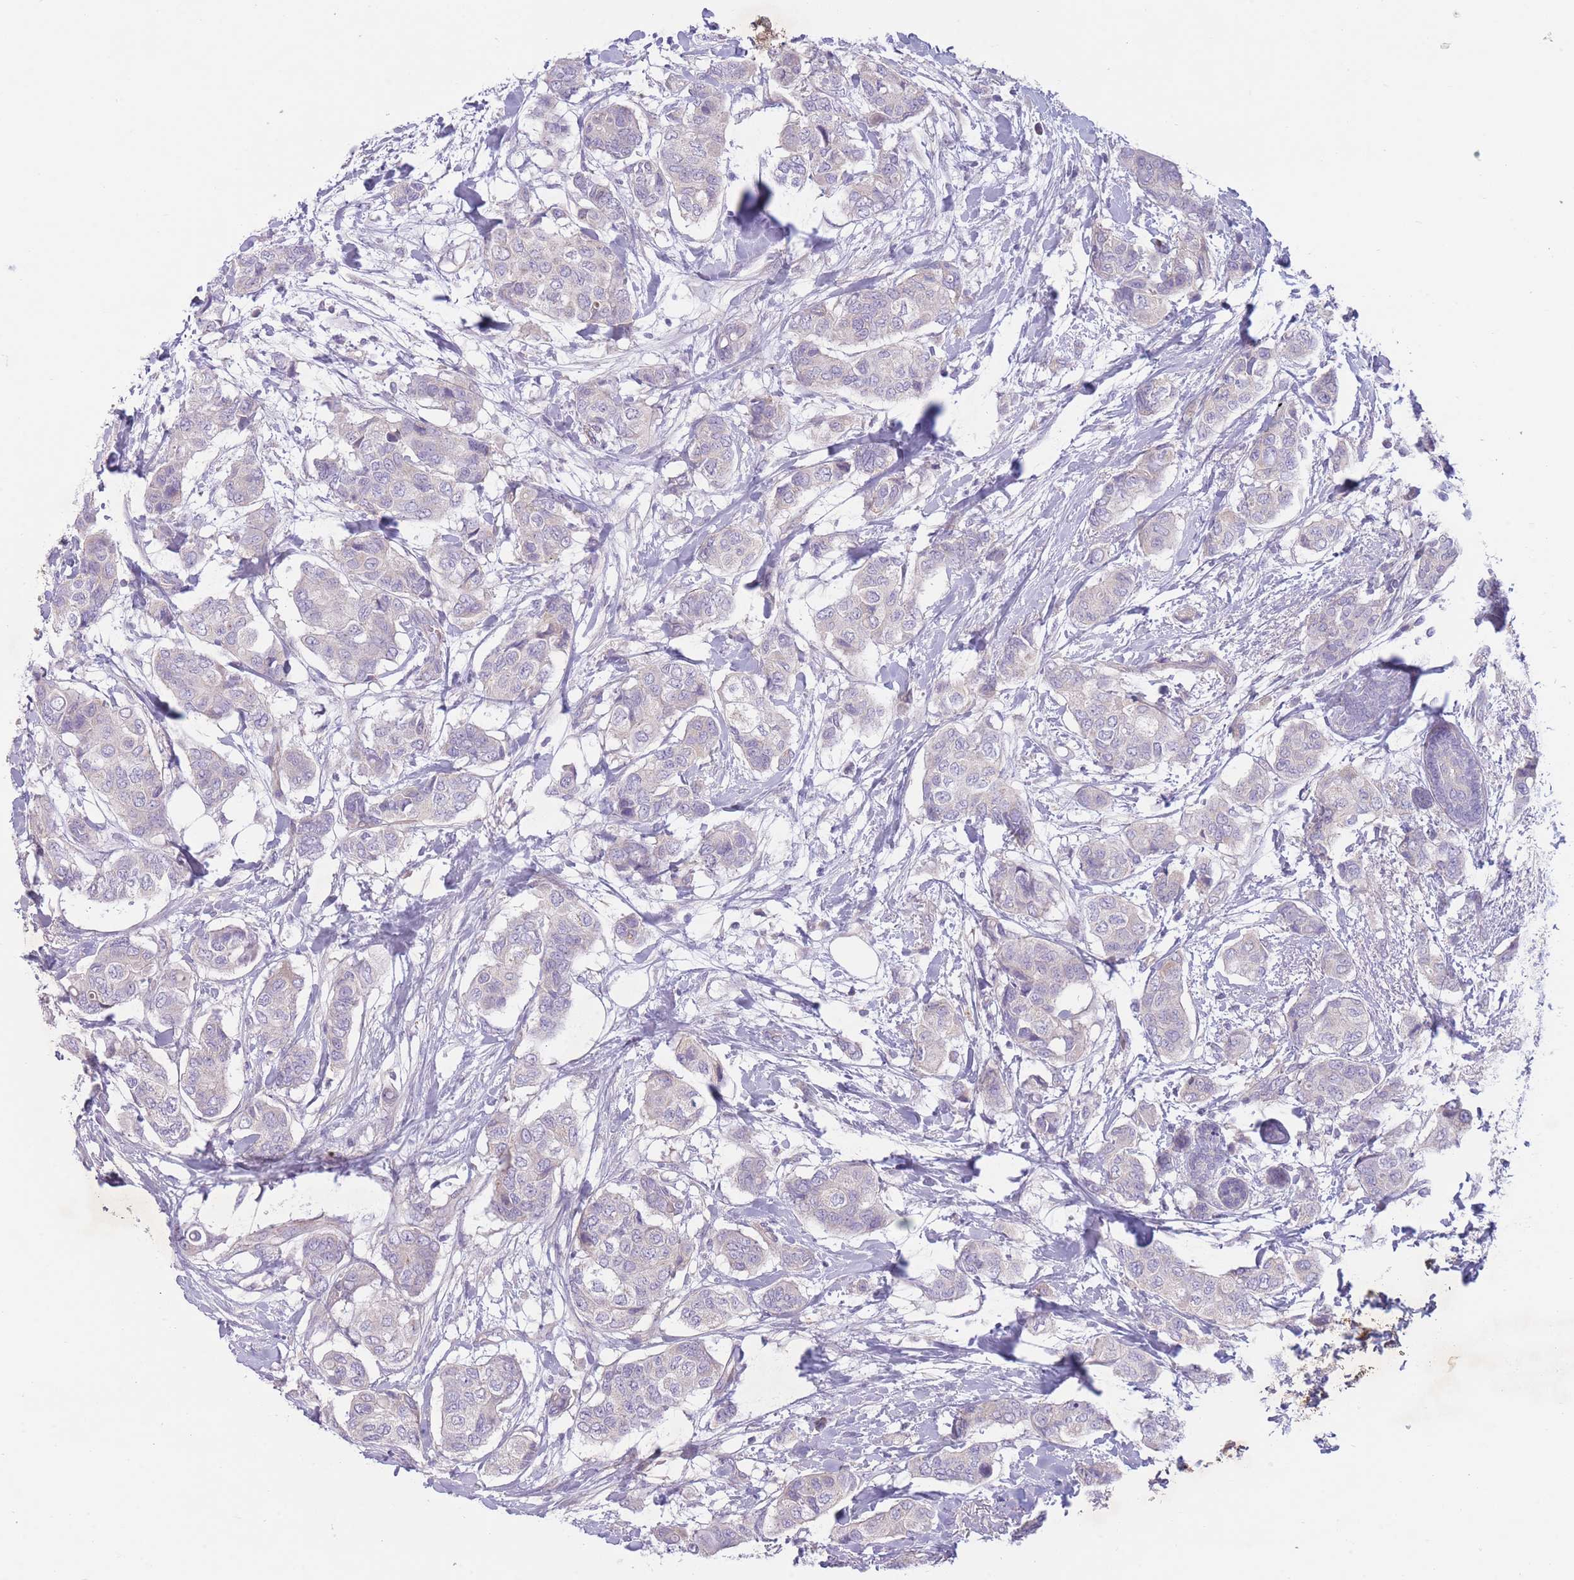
{"staining": {"intensity": "negative", "quantity": "none", "location": "none"}, "tissue": "breast cancer", "cell_type": "Tumor cells", "image_type": "cancer", "snomed": [{"axis": "morphology", "description": "Lobular carcinoma"}, {"axis": "topography", "description": "Breast"}], "caption": "Immunohistochemistry (IHC) micrograph of neoplastic tissue: breast cancer (lobular carcinoma) stained with DAB (3,3'-diaminobenzidine) shows no significant protein positivity in tumor cells.", "gene": "PNPLA5", "patient": {"sex": "female", "age": 51}}